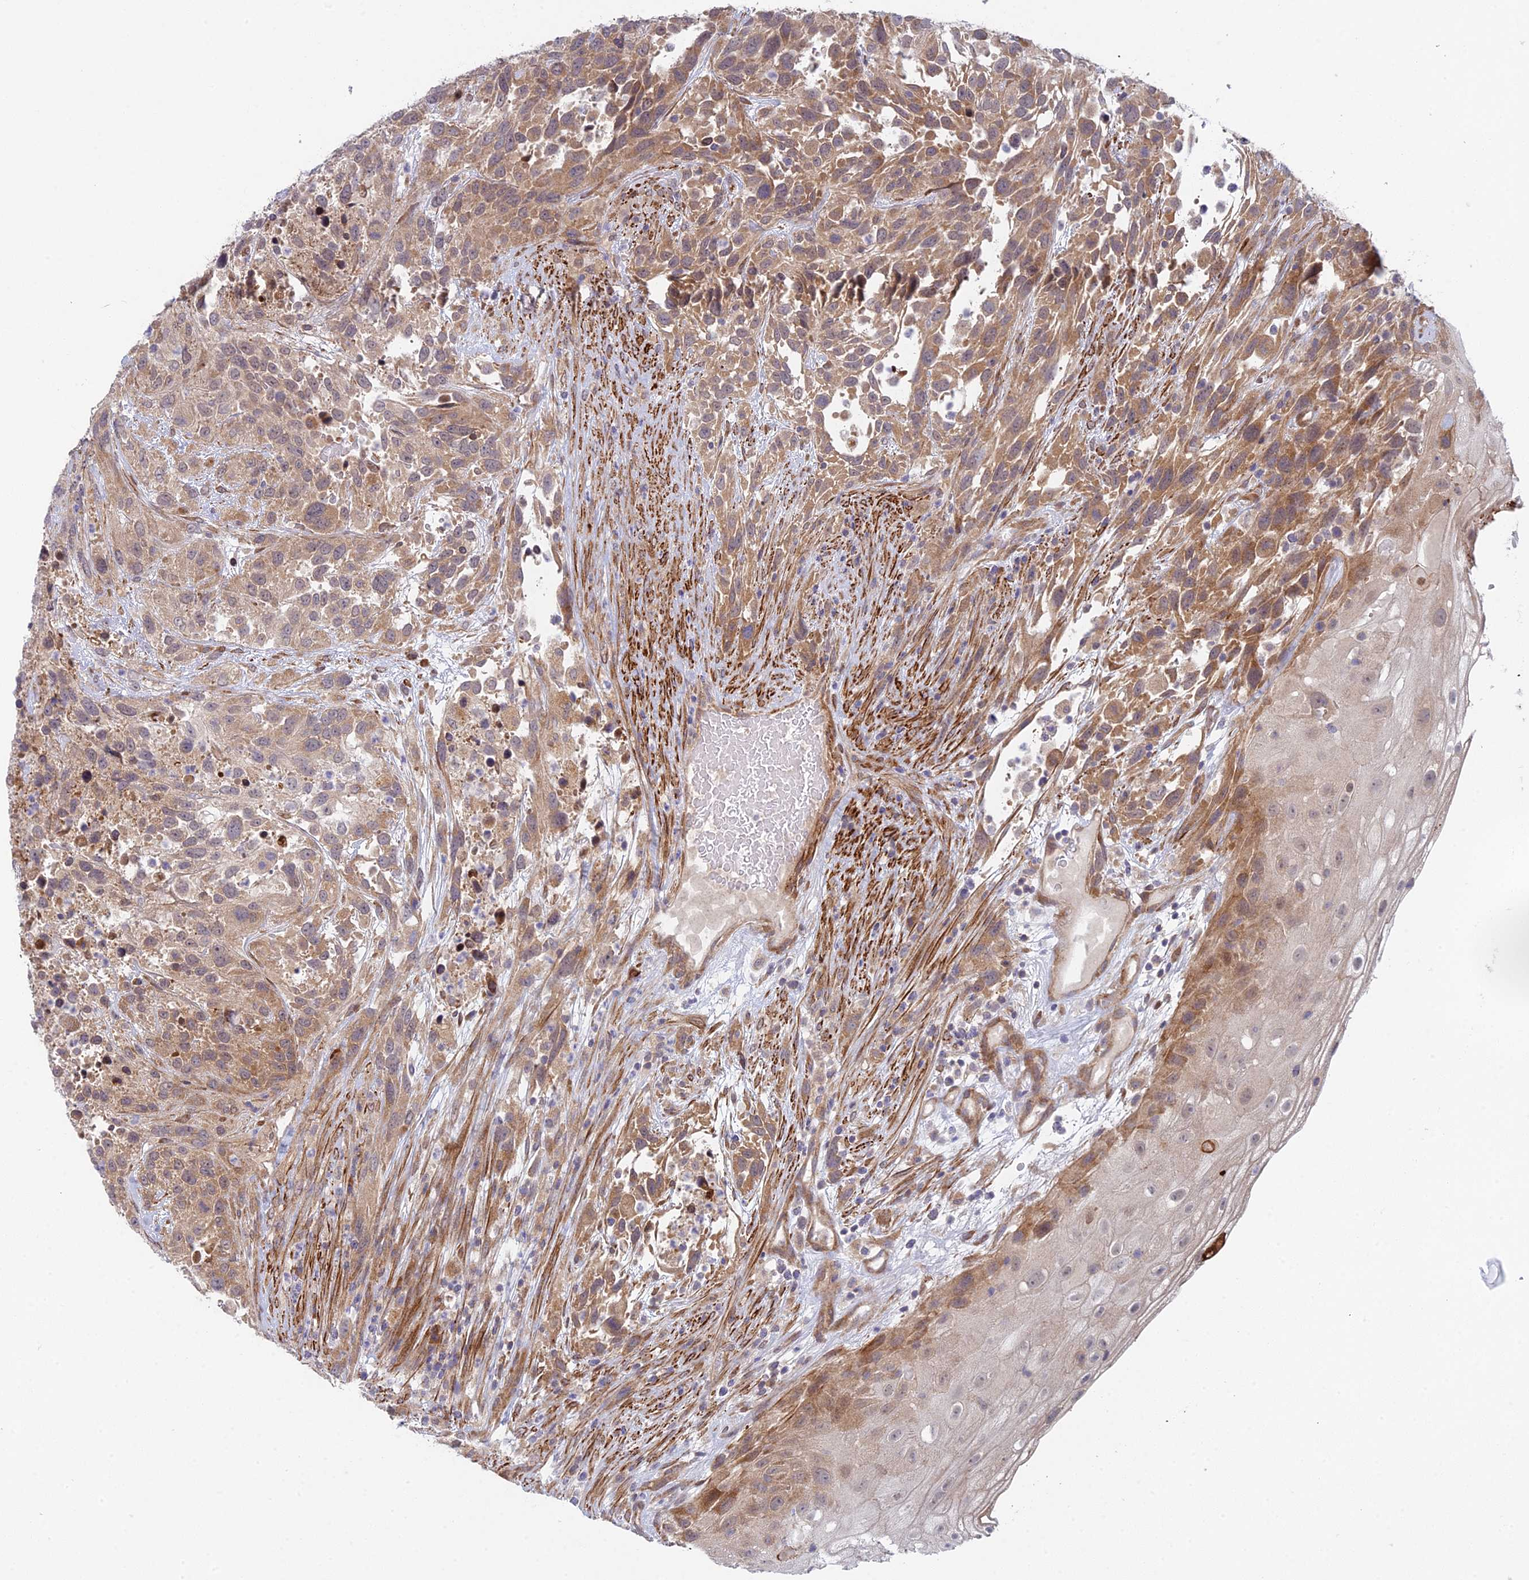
{"staining": {"intensity": "moderate", "quantity": ">75%", "location": "cytoplasmic/membranous"}, "tissue": "urothelial cancer", "cell_type": "Tumor cells", "image_type": "cancer", "snomed": [{"axis": "morphology", "description": "Urothelial carcinoma, High grade"}, {"axis": "topography", "description": "Urinary bladder"}], "caption": "Tumor cells show moderate cytoplasmic/membranous positivity in about >75% of cells in urothelial carcinoma (high-grade).", "gene": "INCA1", "patient": {"sex": "female", "age": 70}}